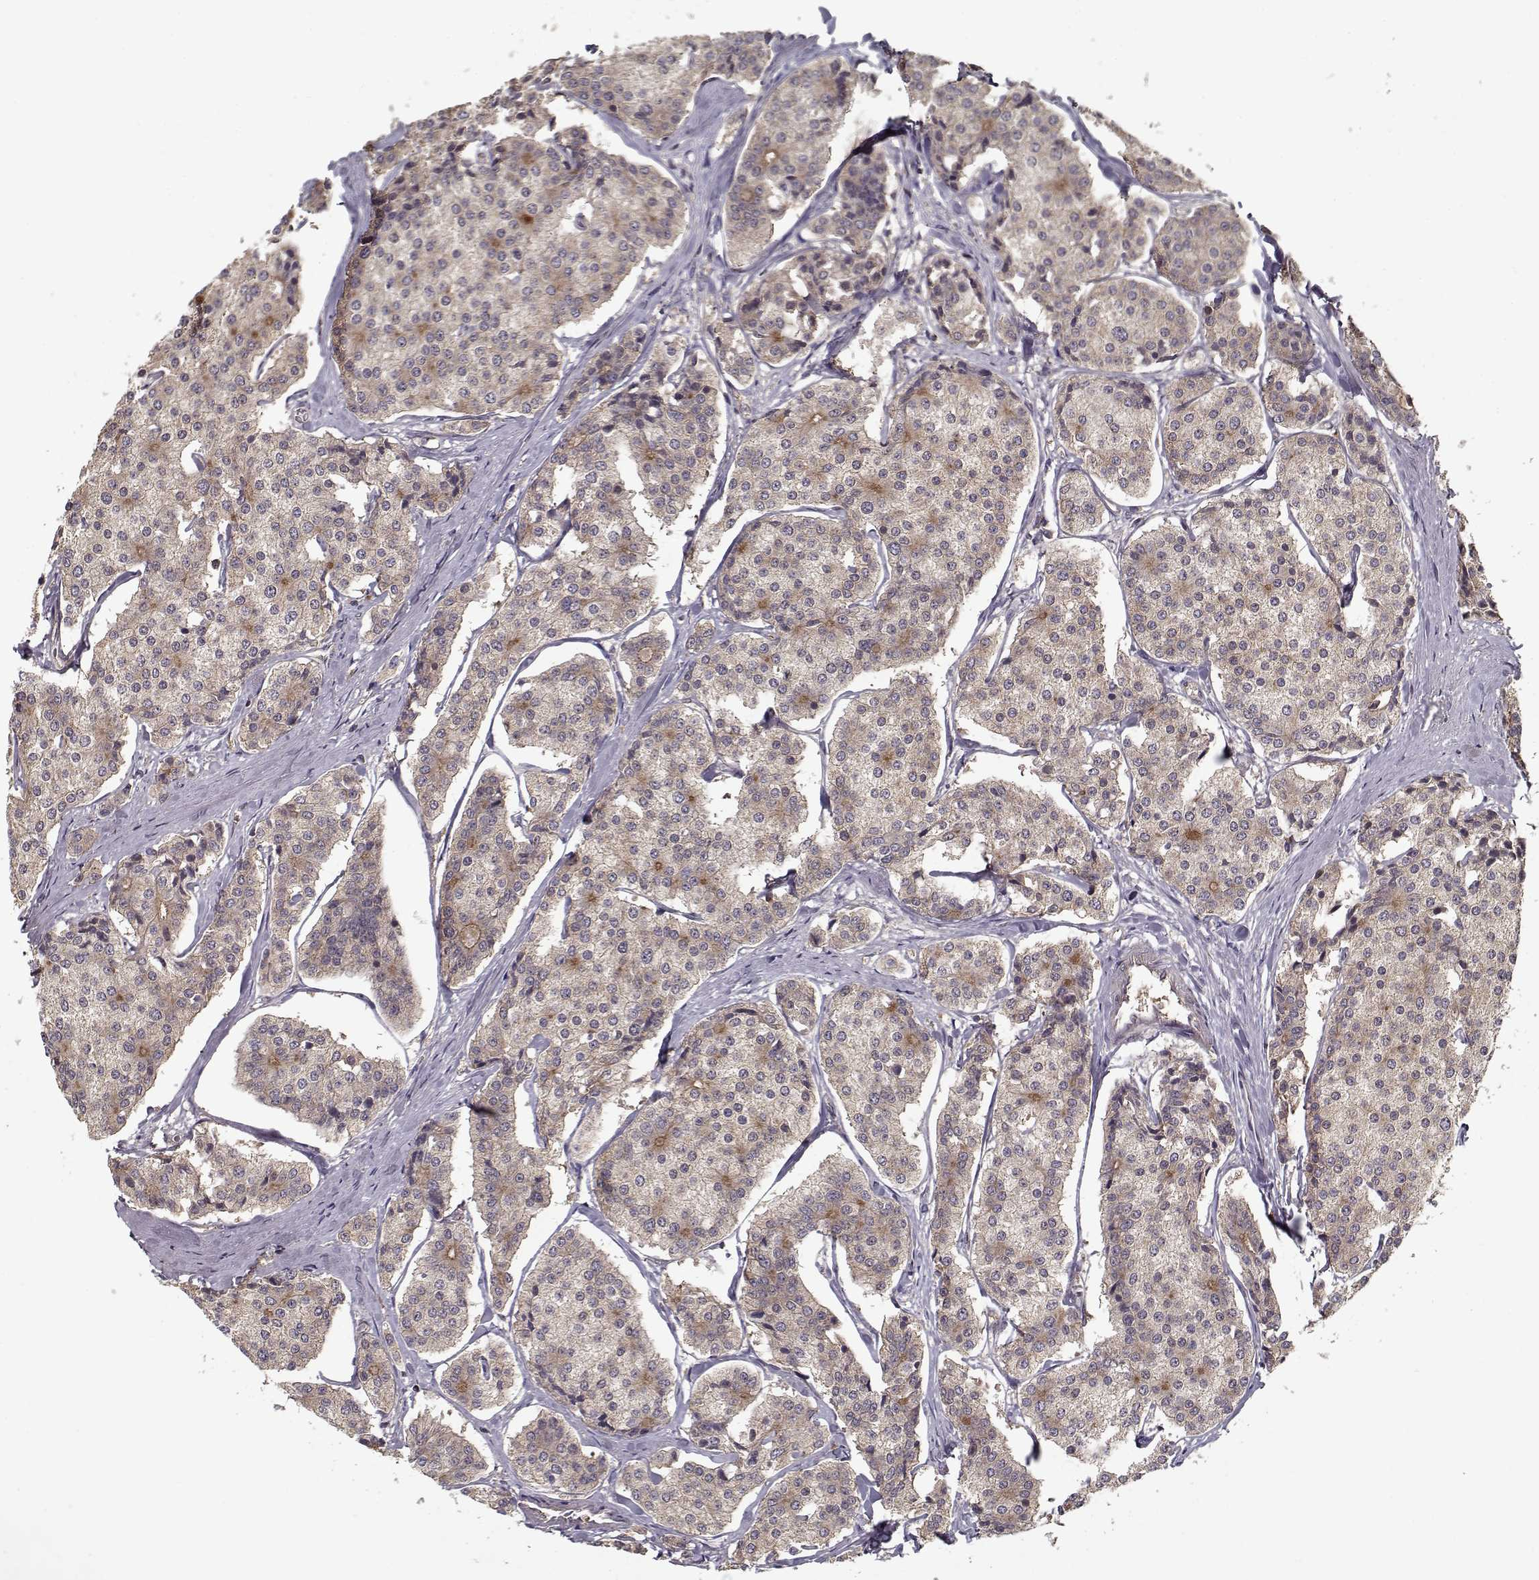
{"staining": {"intensity": "moderate", "quantity": "<25%", "location": "cytoplasmic/membranous"}, "tissue": "carcinoid", "cell_type": "Tumor cells", "image_type": "cancer", "snomed": [{"axis": "morphology", "description": "Carcinoid, malignant, NOS"}, {"axis": "topography", "description": "Small intestine"}], "caption": "Moderate cytoplasmic/membranous staining for a protein is seen in approximately <25% of tumor cells of malignant carcinoid using IHC.", "gene": "PPP1R12A", "patient": {"sex": "female", "age": 65}}